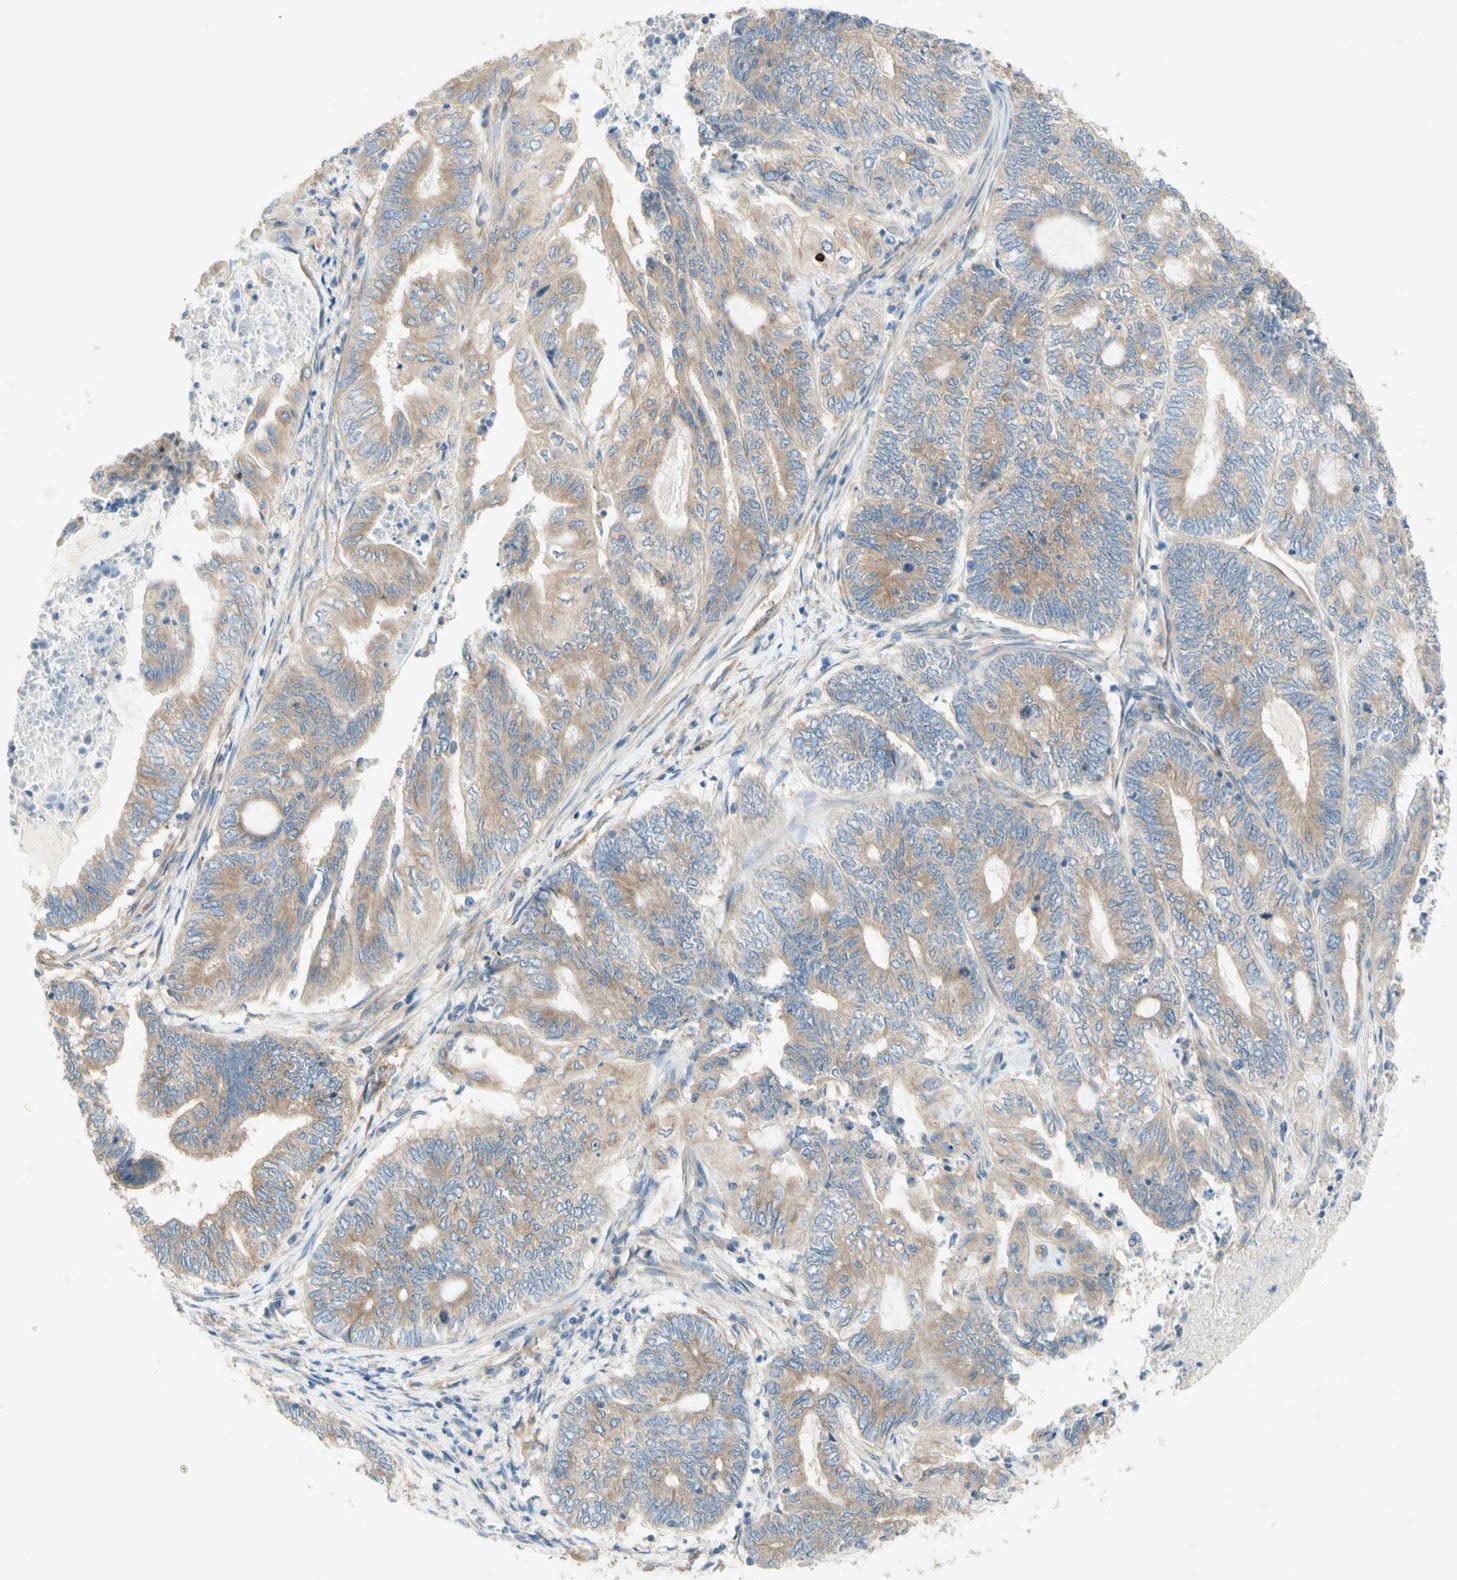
{"staining": {"intensity": "weak", "quantity": ">75%", "location": "cytoplasmic/membranous"}, "tissue": "endometrial cancer", "cell_type": "Tumor cells", "image_type": "cancer", "snomed": [{"axis": "morphology", "description": "Adenocarcinoma, NOS"}, {"axis": "topography", "description": "Uterus"}, {"axis": "topography", "description": "Endometrium"}], "caption": "Brown immunohistochemical staining in endometrial cancer (adenocarcinoma) shows weak cytoplasmic/membranous staining in about >75% of tumor cells. Ihc stains the protein of interest in brown and the nuclei are stained blue.", "gene": "DYNC1H1", "patient": {"sex": "female", "age": 70}}